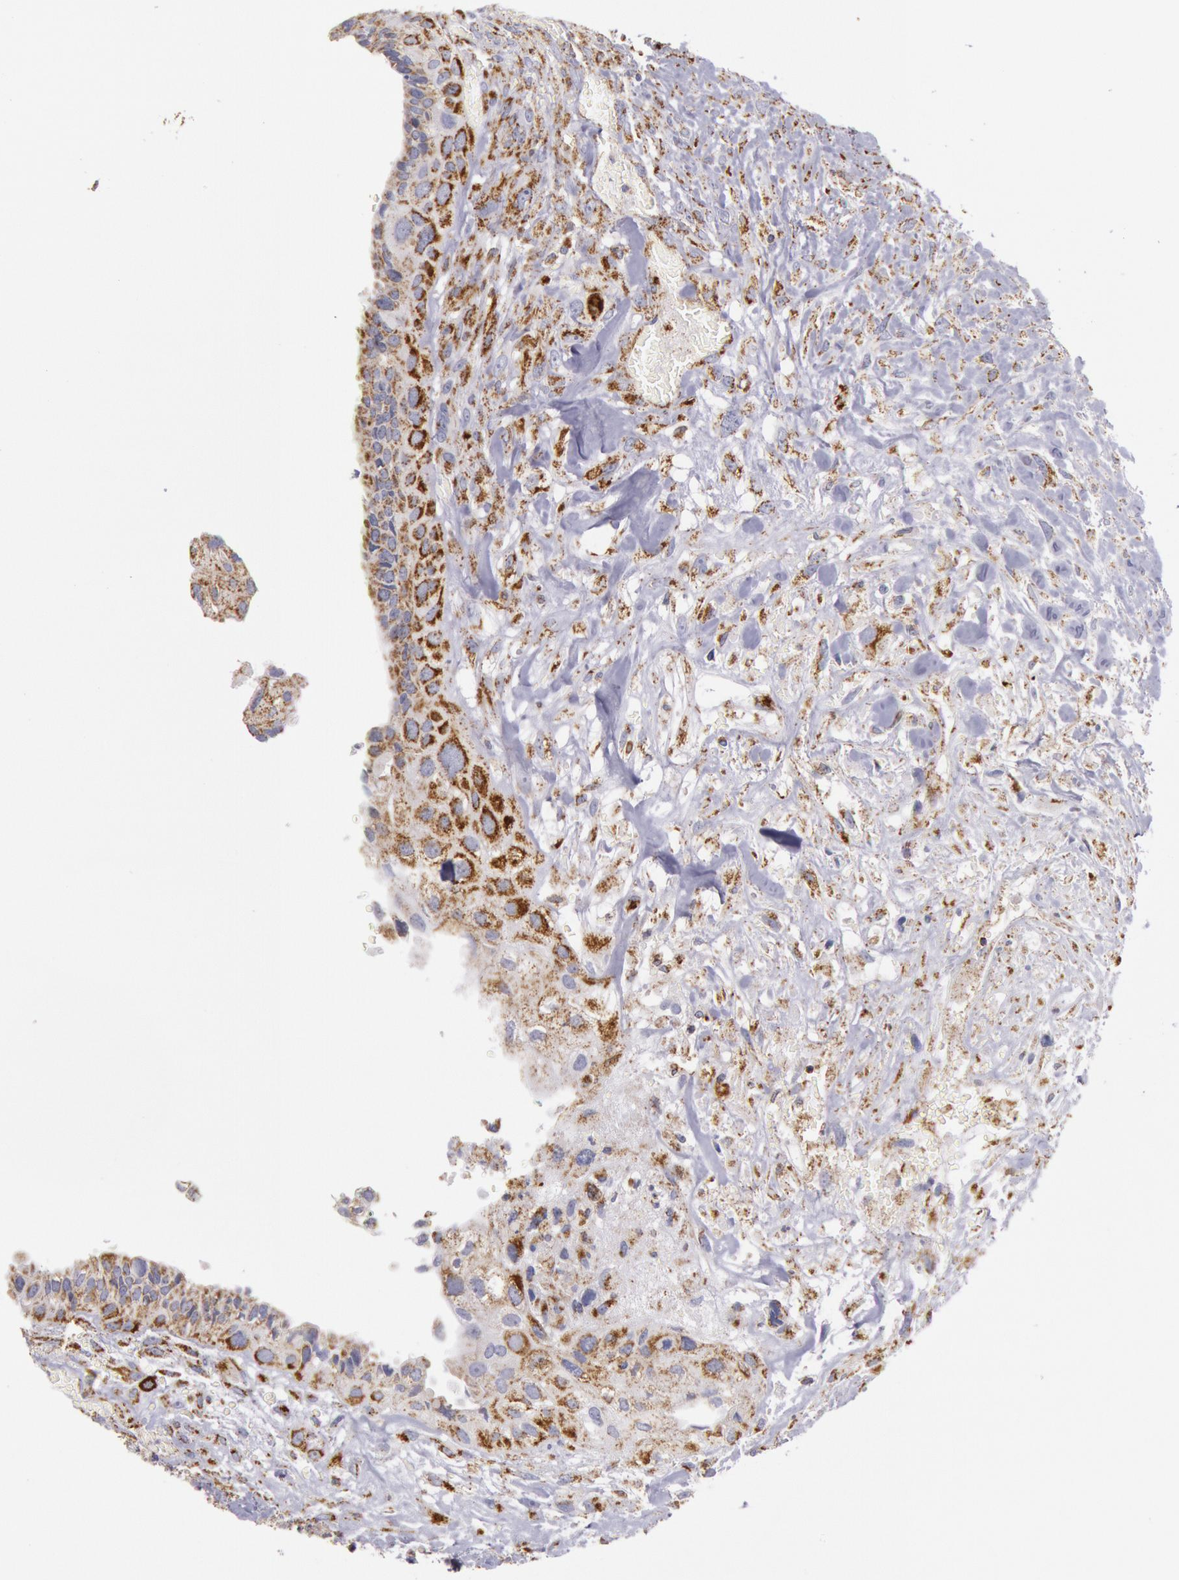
{"staining": {"intensity": "moderate", "quantity": ">75%", "location": "cytoplasmic/membranous,nuclear"}, "tissue": "breast cancer", "cell_type": "Tumor cells", "image_type": "cancer", "snomed": [{"axis": "morphology", "description": "Neoplasm, malignant, NOS"}, {"axis": "topography", "description": "Breast"}], "caption": "High-magnification brightfield microscopy of breast malignant neoplasm stained with DAB (brown) and counterstained with hematoxylin (blue). tumor cells exhibit moderate cytoplasmic/membranous and nuclear staining is present in about>75% of cells.", "gene": "CYC1", "patient": {"sex": "female", "age": 50}}